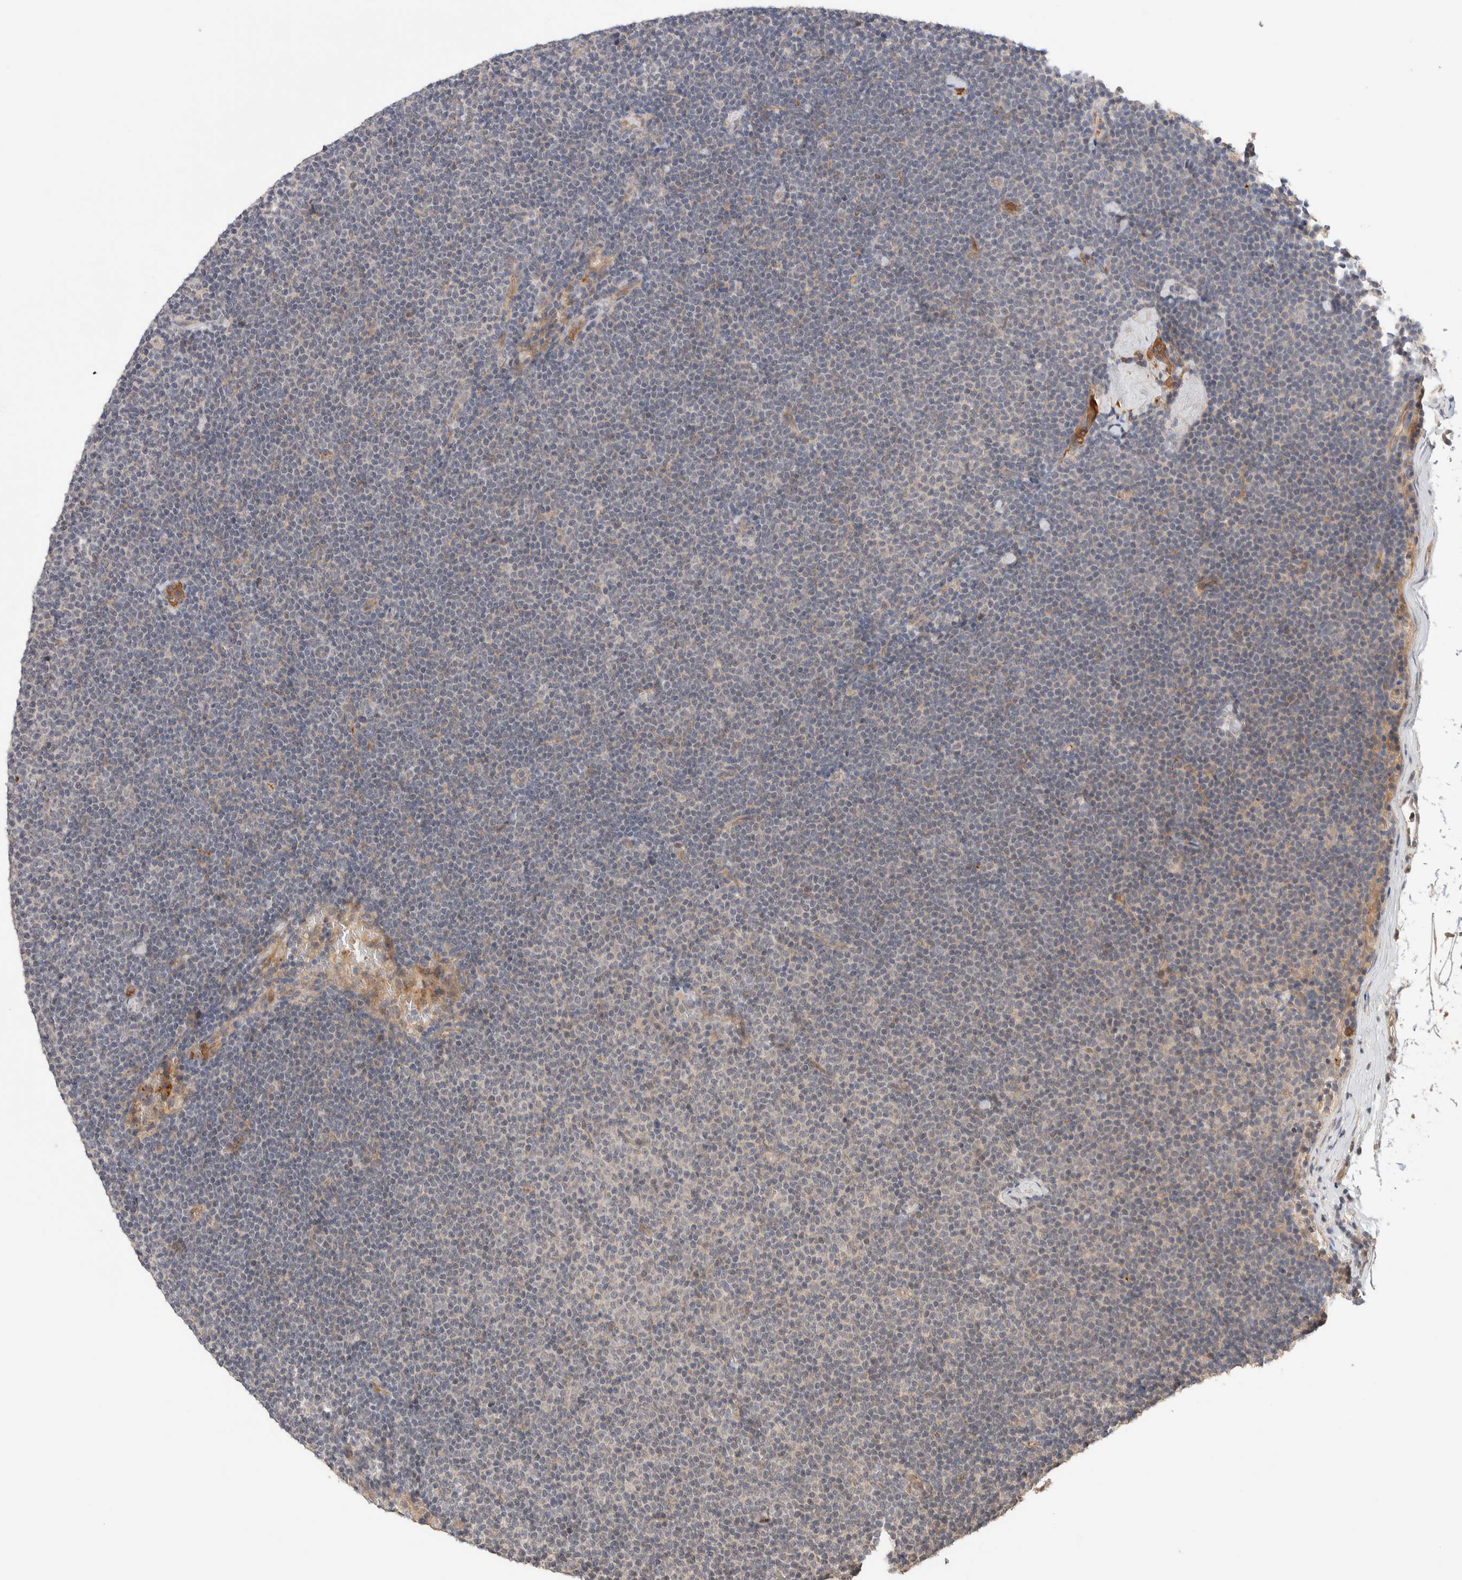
{"staining": {"intensity": "negative", "quantity": "none", "location": "none"}, "tissue": "lymphoma", "cell_type": "Tumor cells", "image_type": "cancer", "snomed": [{"axis": "morphology", "description": "Malignant lymphoma, non-Hodgkin's type, Low grade"}, {"axis": "topography", "description": "Lymph node"}], "caption": "Lymphoma was stained to show a protein in brown. There is no significant staining in tumor cells.", "gene": "CASK", "patient": {"sex": "female", "age": 53}}